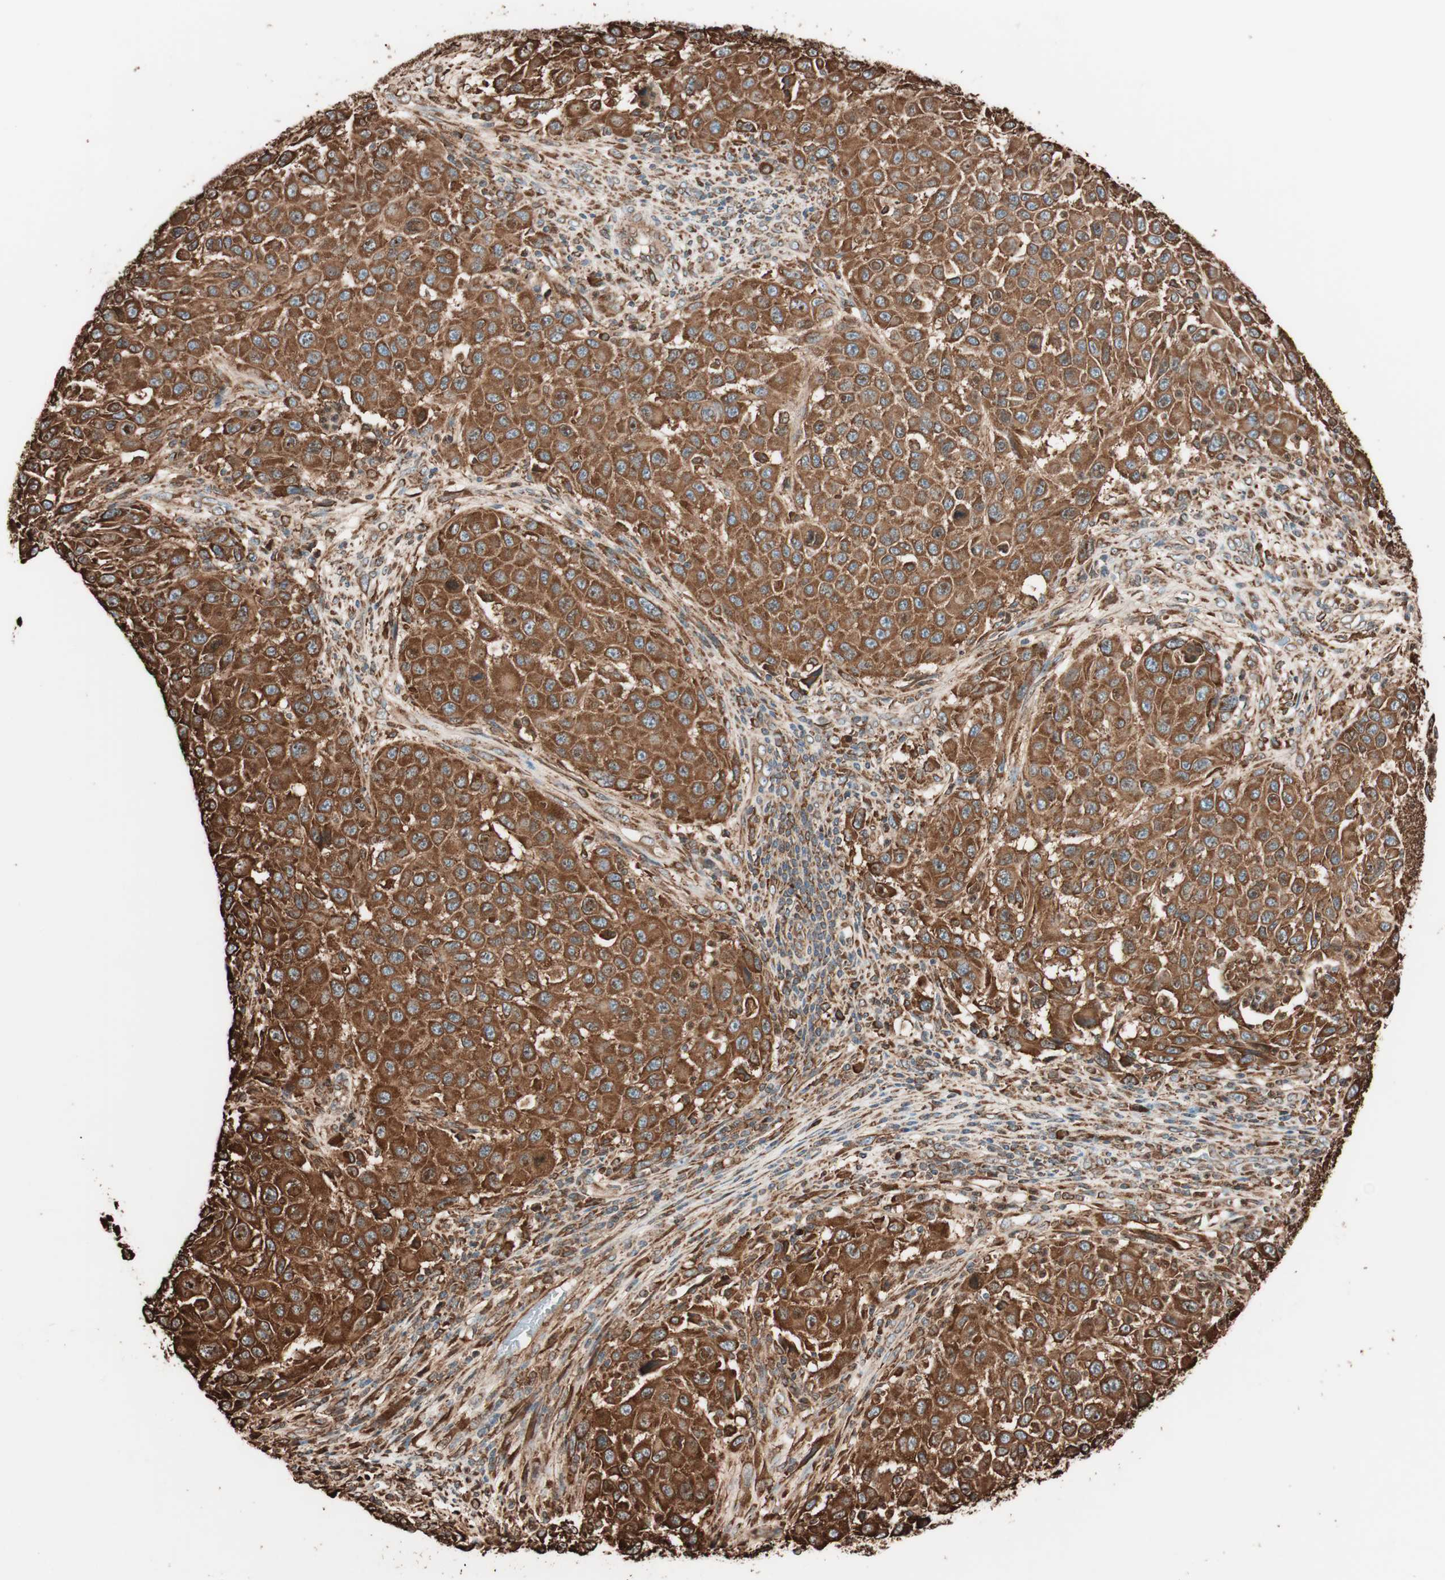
{"staining": {"intensity": "strong", "quantity": ">75%", "location": "cytoplasmic/membranous"}, "tissue": "melanoma", "cell_type": "Tumor cells", "image_type": "cancer", "snomed": [{"axis": "morphology", "description": "Malignant melanoma, Metastatic site"}, {"axis": "topography", "description": "Lymph node"}], "caption": "This is an image of IHC staining of malignant melanoma (metastatic site), which shows strong expression in the cytoplasmic/membranous of tumor cells.", "gene": "VEGFA", "patient": {"sex": "male", "age": 61}}